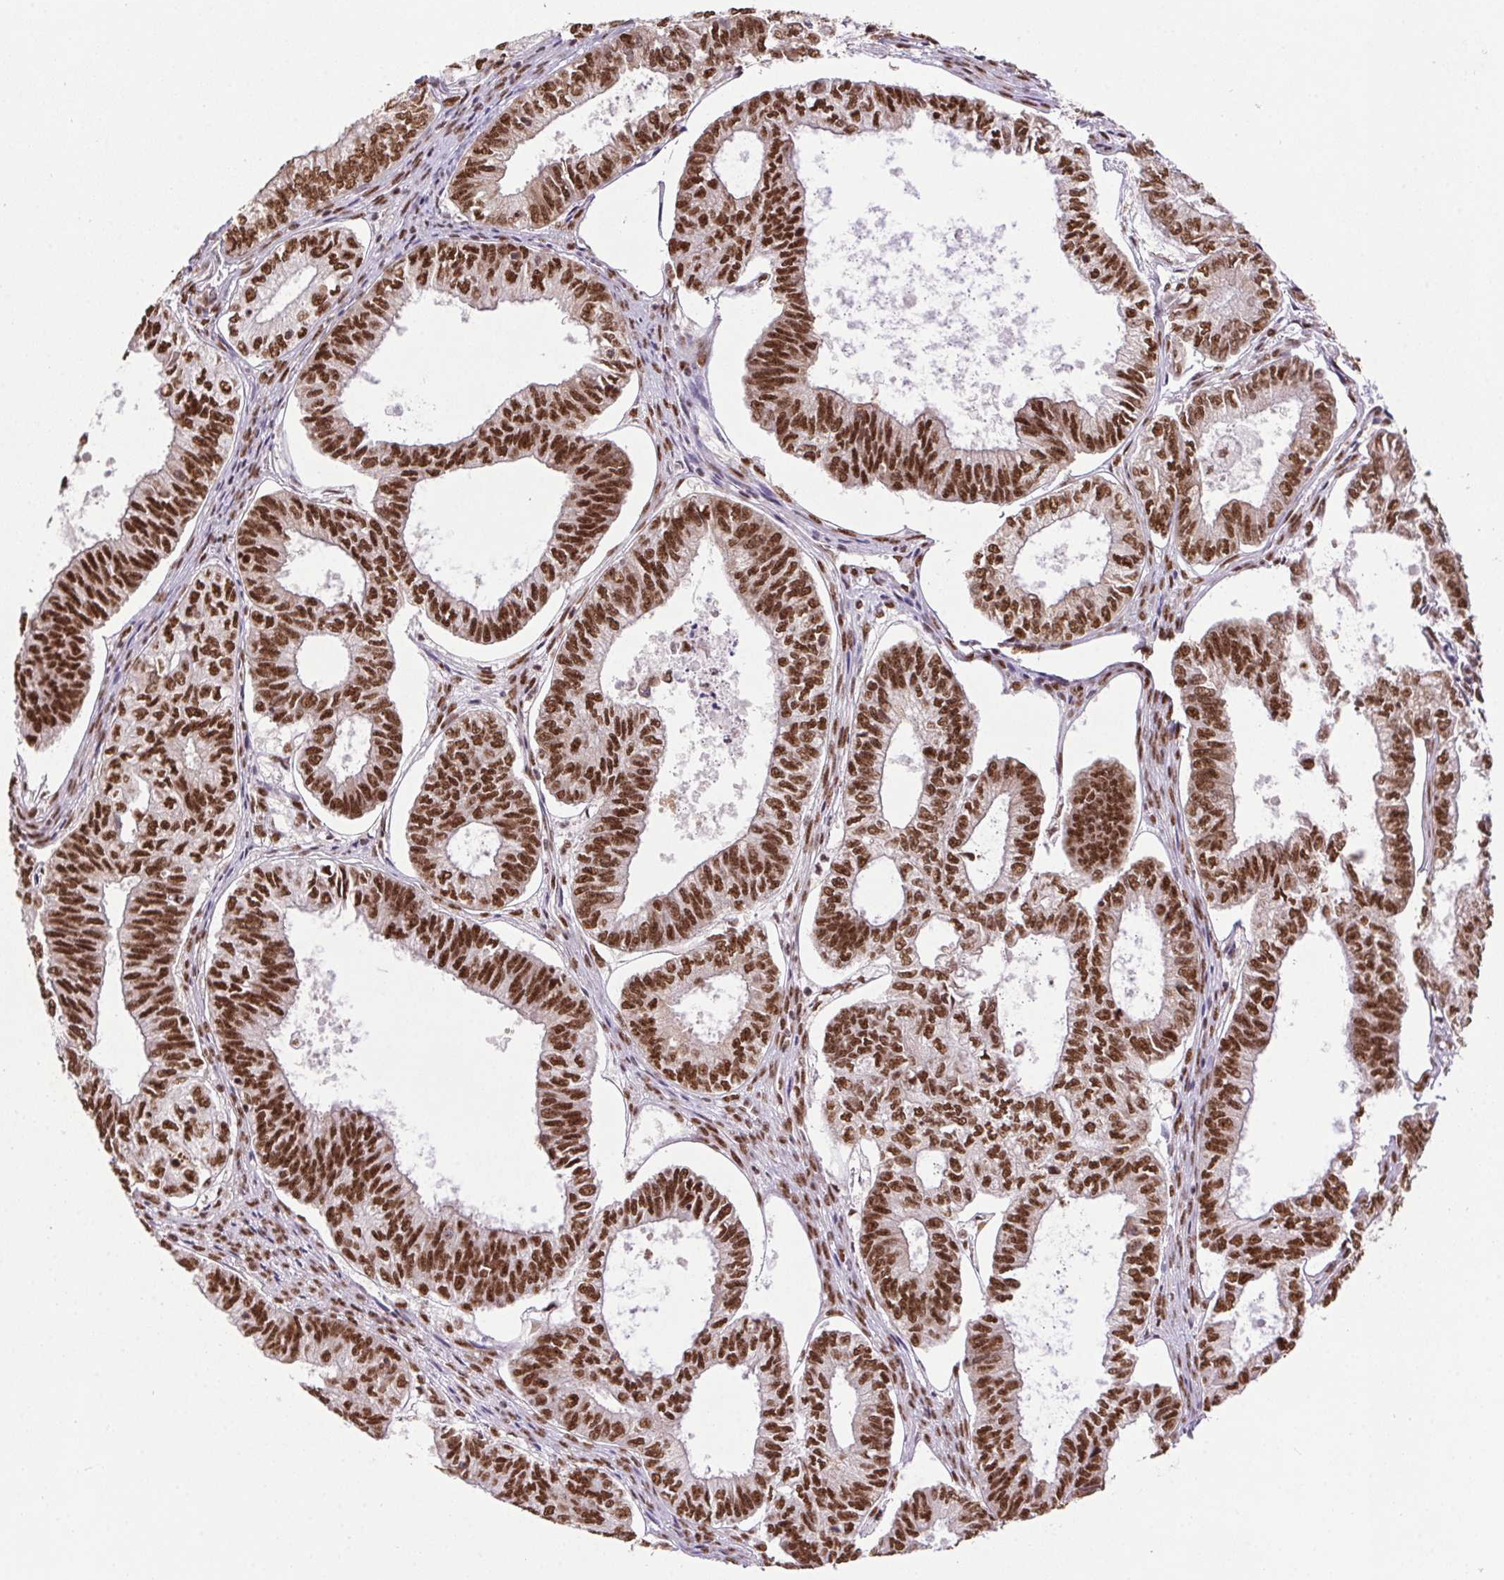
{"staining": {"intensity": "strong", "quantity": ">75%", "location": "nuclear"}, "tissue": "ovarian cancer", "cell_type": "Tumor cells", "image_type": "cancer", "snomed": [{"axis": "morphology", "description": "Carcinoma, endometroid"}, {"axis": "topography", "description": "Ovary"}], "caption": "Human endometroid carcinoma (ovarian) stained with a brown dye reveals strong nuclear positive staining in about >75% of tumor cells.", "gene": "ZNF207", "patient": {"sex": "female", "age": 64}}